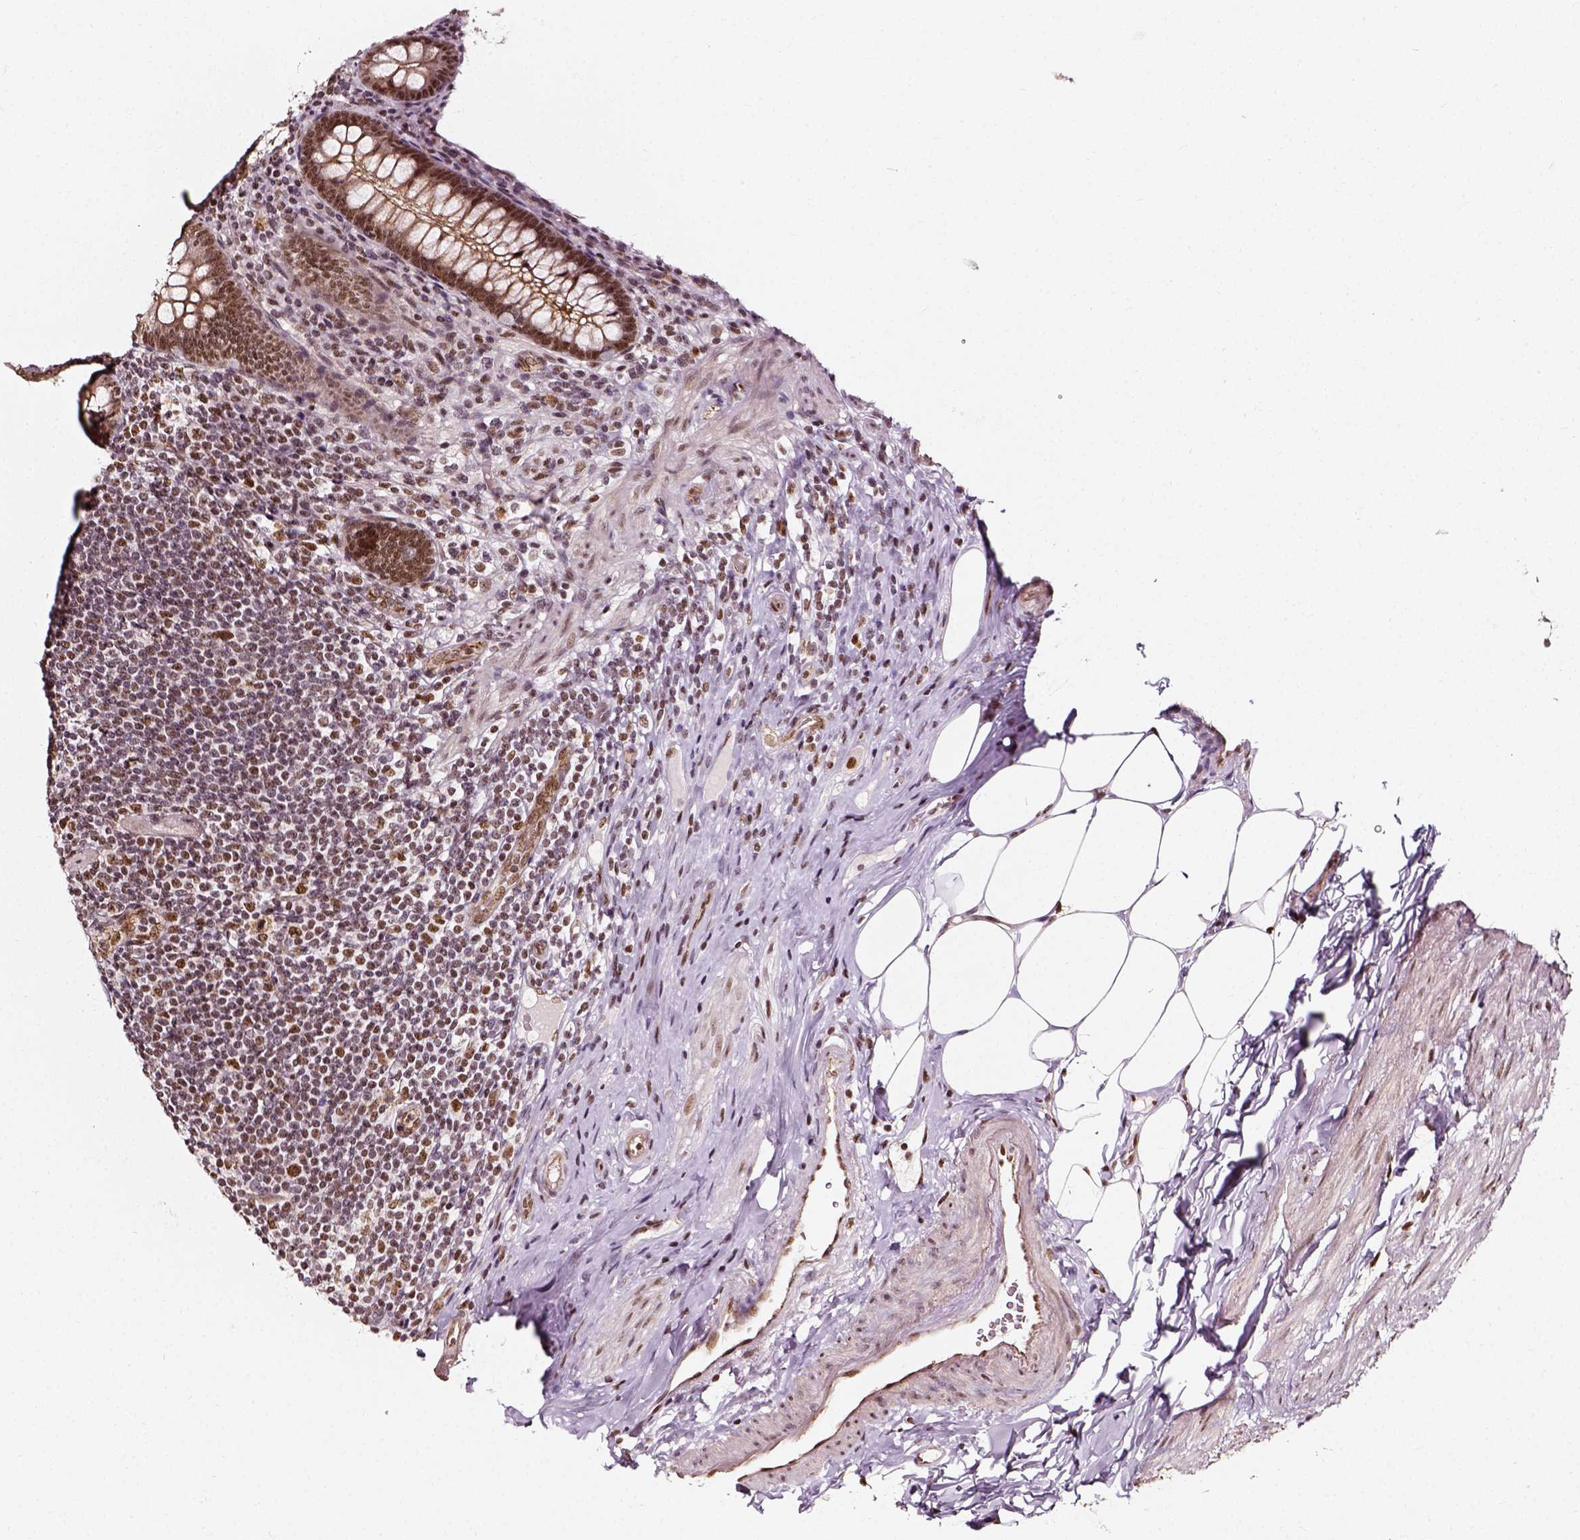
{"staining": {"intensity": "moderate", "quantity": ">75%", "location": "nuclear"}, "tissue": "appendix", "cell_type": "Glandular cells", "image_type": "normal", "snomed": [{"axis": "morphology", "description": "Normal tissue, NOS"}, {"axis": "topography", "description": "Appendix"}], "caption": "Human appendix stained for a protein (brown) demonstrates moderate nuclear positive expression in about >75% of glandular cells.", "gene": "NACC1", "patient": {"sex": "male", "age": 47}}